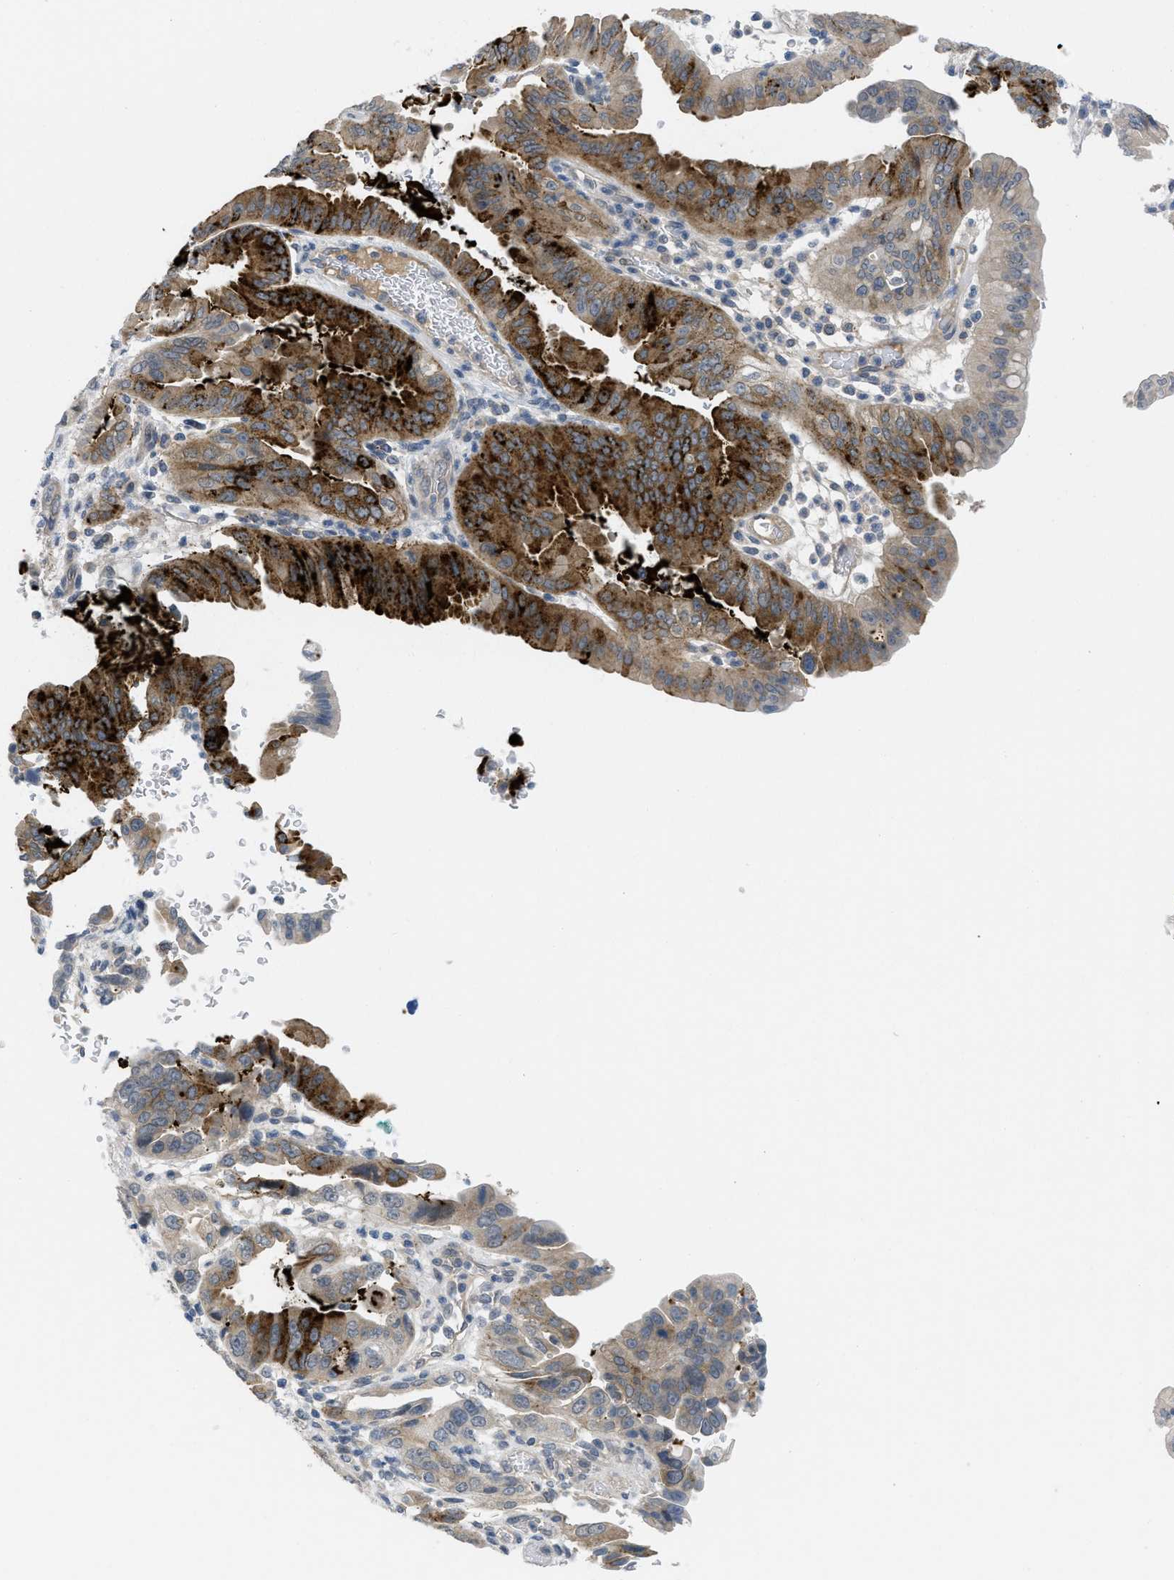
{"staining": {"intensity": "strong", "quantity": "25%-75%", "location": "cytoplasmic/membranous"}, "tissue": "pancreatic cancer", "cell_type": "Tumor cells", "image_type": "cancer", "snomed": [{"axis": "morphology", "description": "Adenocarcinoma, NOS"}, {"axis": "topography", "description": "Pancreas"}], "caption": "Immunohistochemical staining of pancreatic adenocarcinoma reveals strong cytoplasmic/membranous protein staining in about 25%-75% of tumor cells.", "gene": "TNFAIP1", "patient": {"sex": "male", "age": 70}}